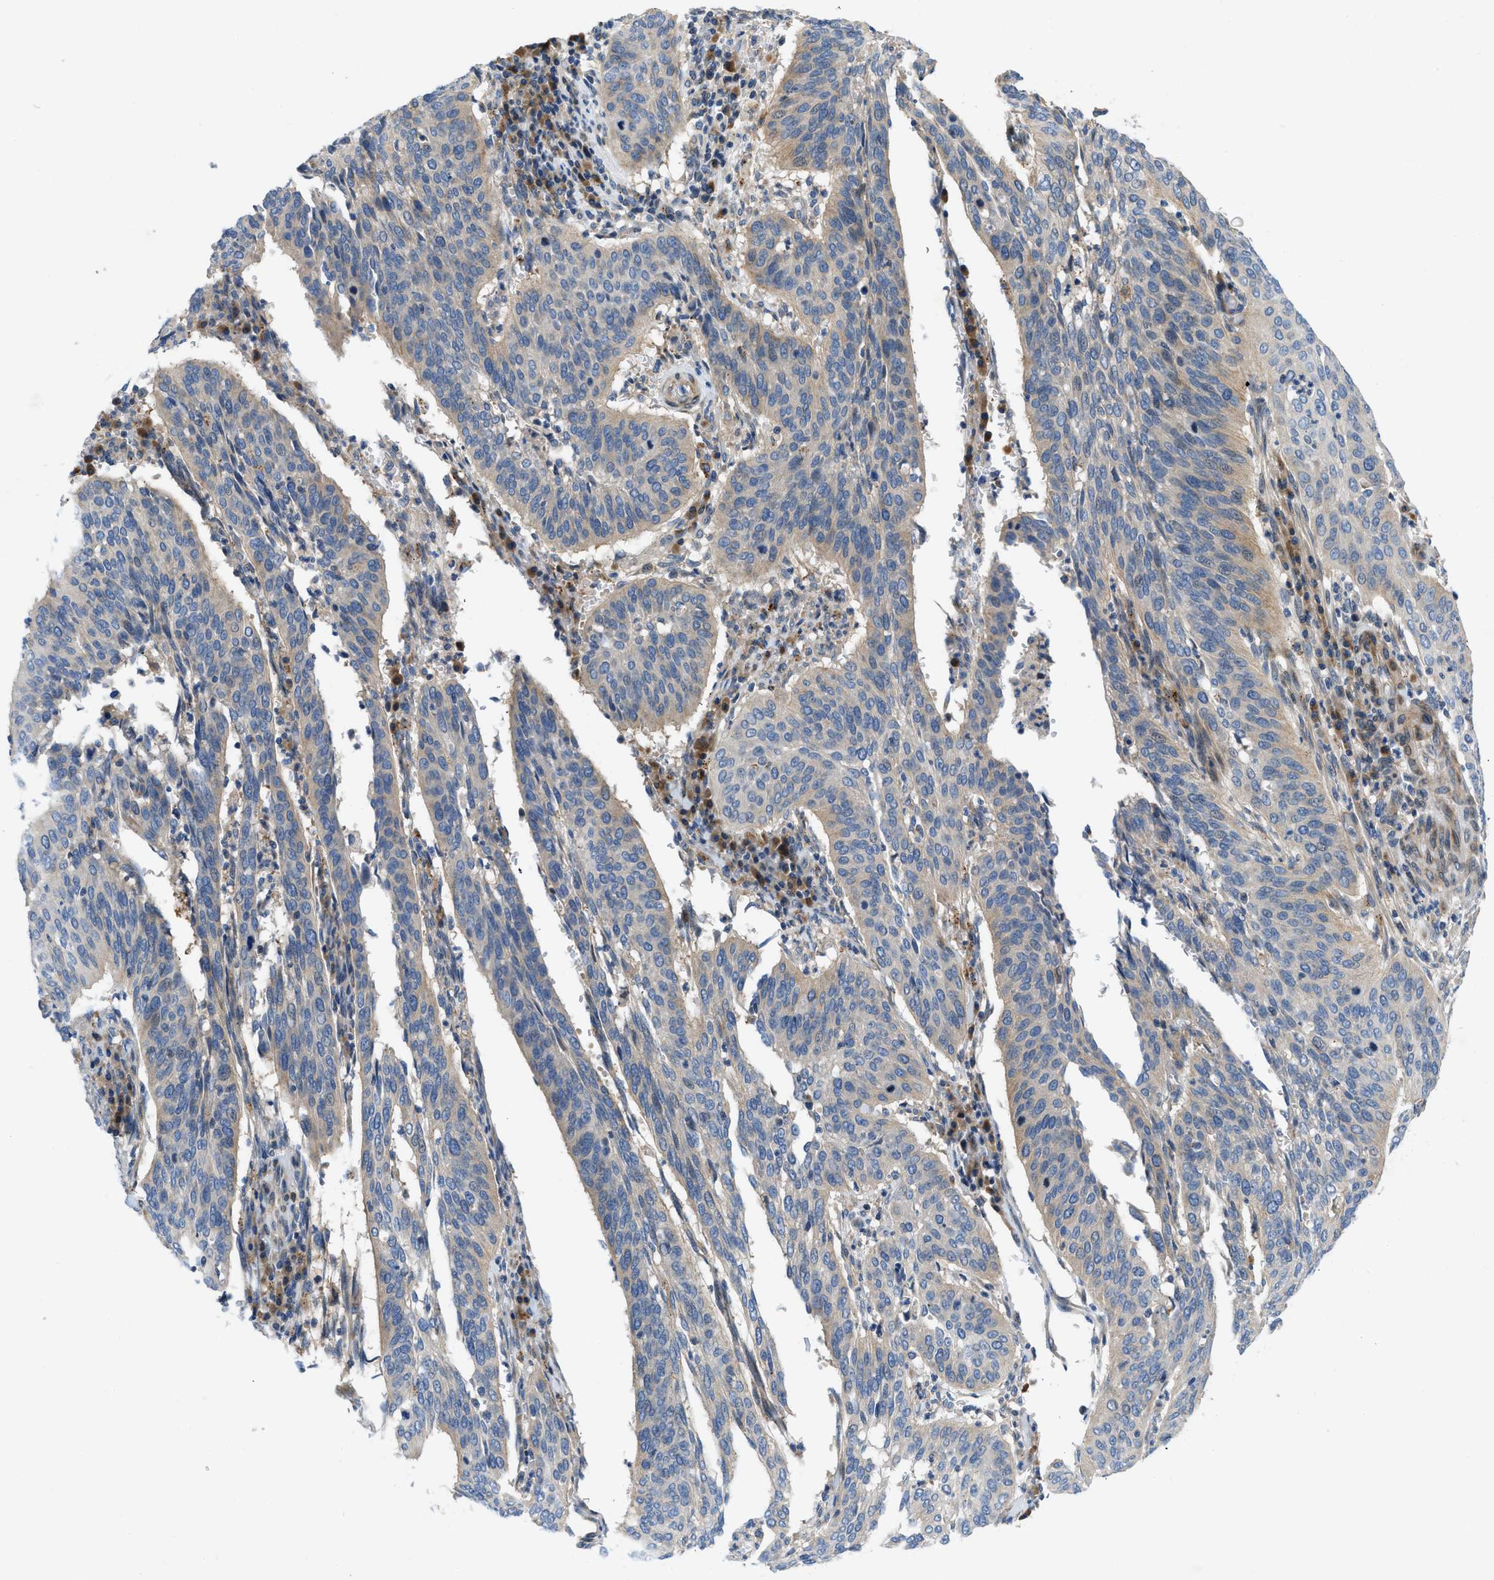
{"staining": {"intensity": "weak", "quantity": "<25%", "location": "cytoplasmic/membranous"}, "tissue": "cervical cancer", "cell_type": "Tumor cells", "image_type": "cancer", "snomed": [{"axis": "morphology", "description": "Normal tissue, NOS"}, {"axis": "morphology", "description": "Squamous cell carcinoma, NOS"}, {"axis": "topography", "description": "Cervix"}], "caption": "Cervical squamous cell carcinoma stained for a protein using immunohistochemistry (IHC) shows no positivity tumor cells.", "gene": "TMEM248", "patient": {"sex": "female", "age": 39}}